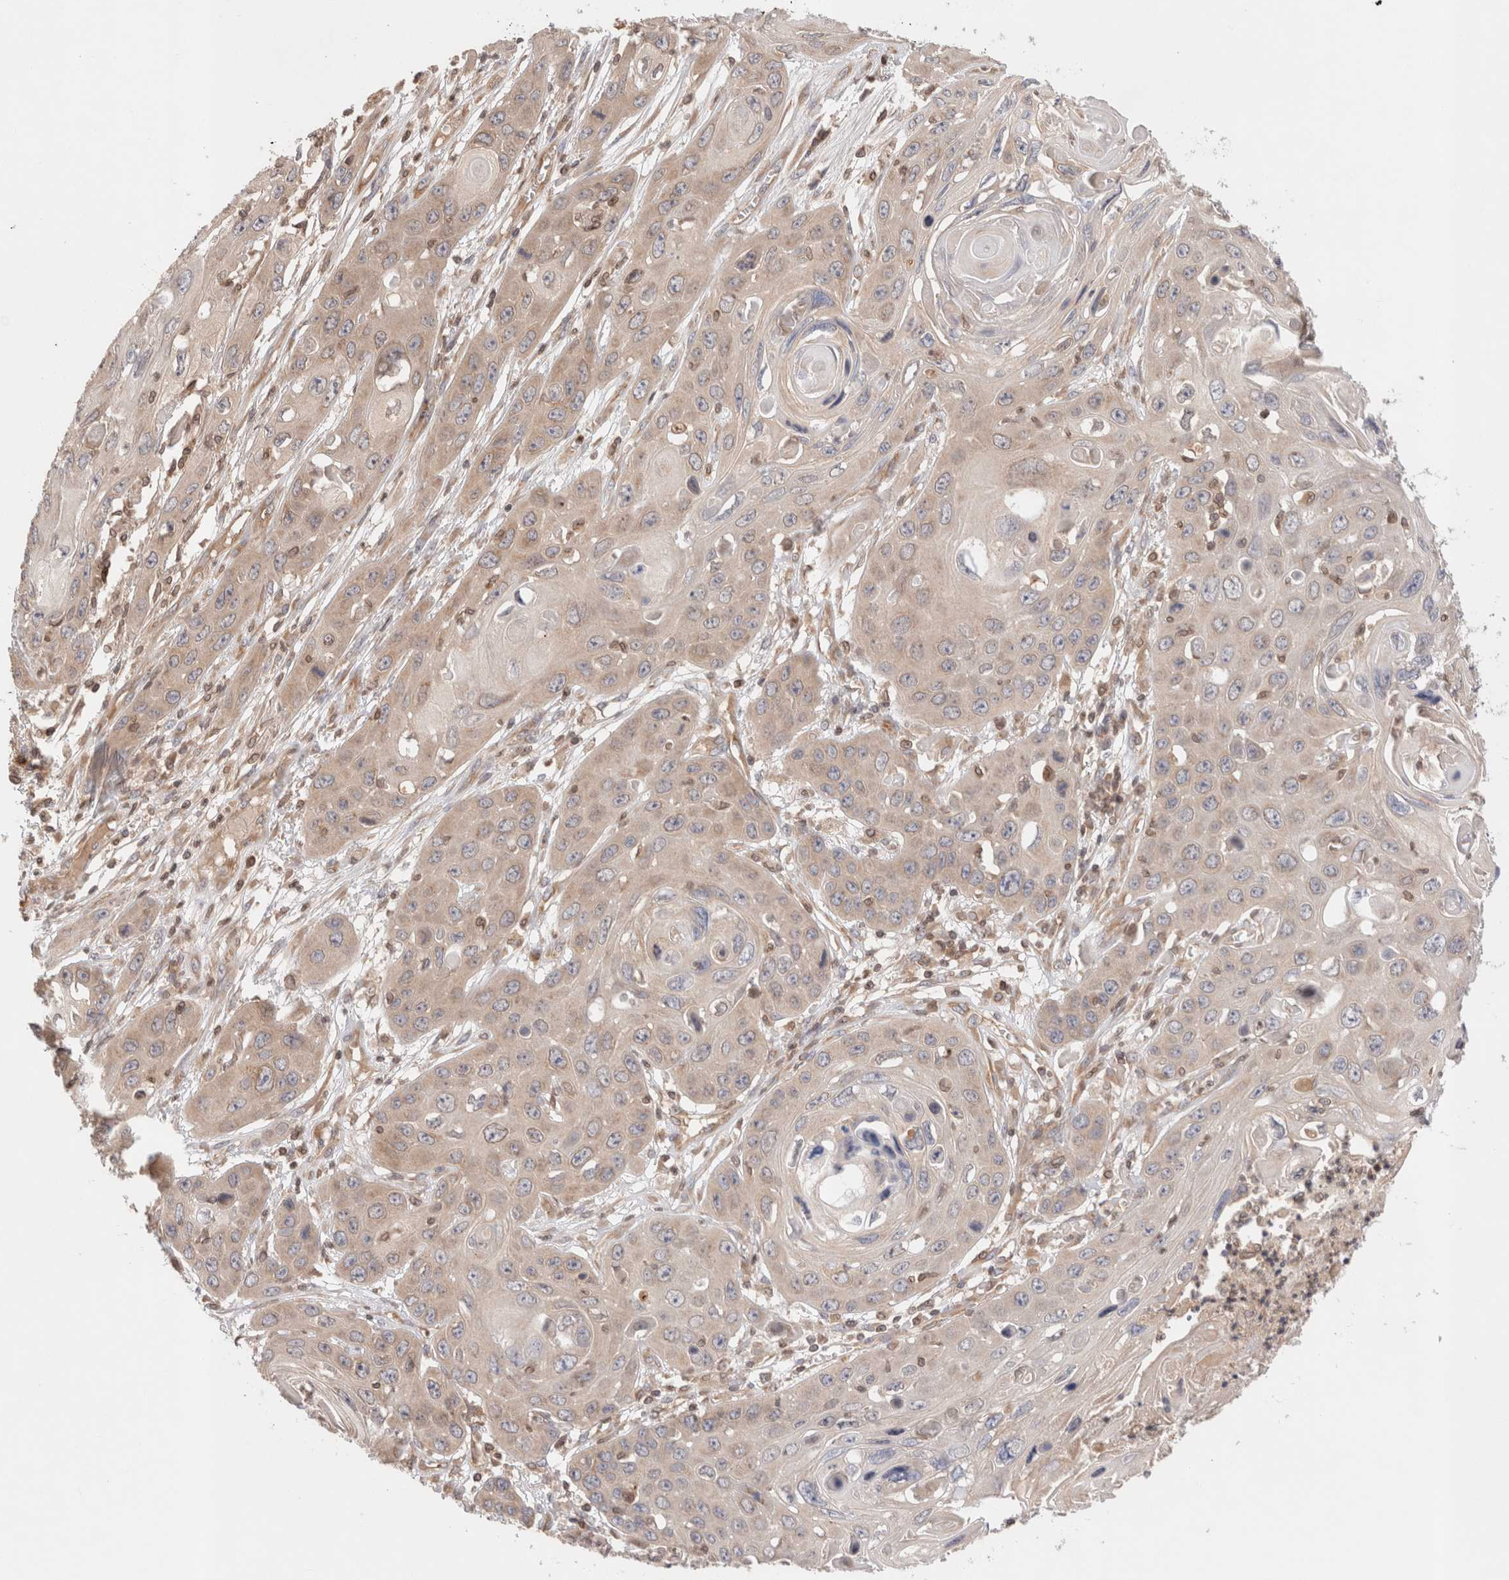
{"staining": {"intensity": "weak", "quantity": "25%-75%", "location": "cytoplasmic/membranous"}, "tissue": "skin cancer", "cell_type": "Tumor cells", "image_type": "cancer", "snomed": [{"axis": "morphology", "description": "Squamous cell carcinoma, NOS"}, {"axis": "topography", "description": "Skin"}], "caption": "Skin cancer stained with a protein marker shows weak staining in tumor cells.", "gene": "SIKE1", "patient": {"sex": "male", "age": 55}}